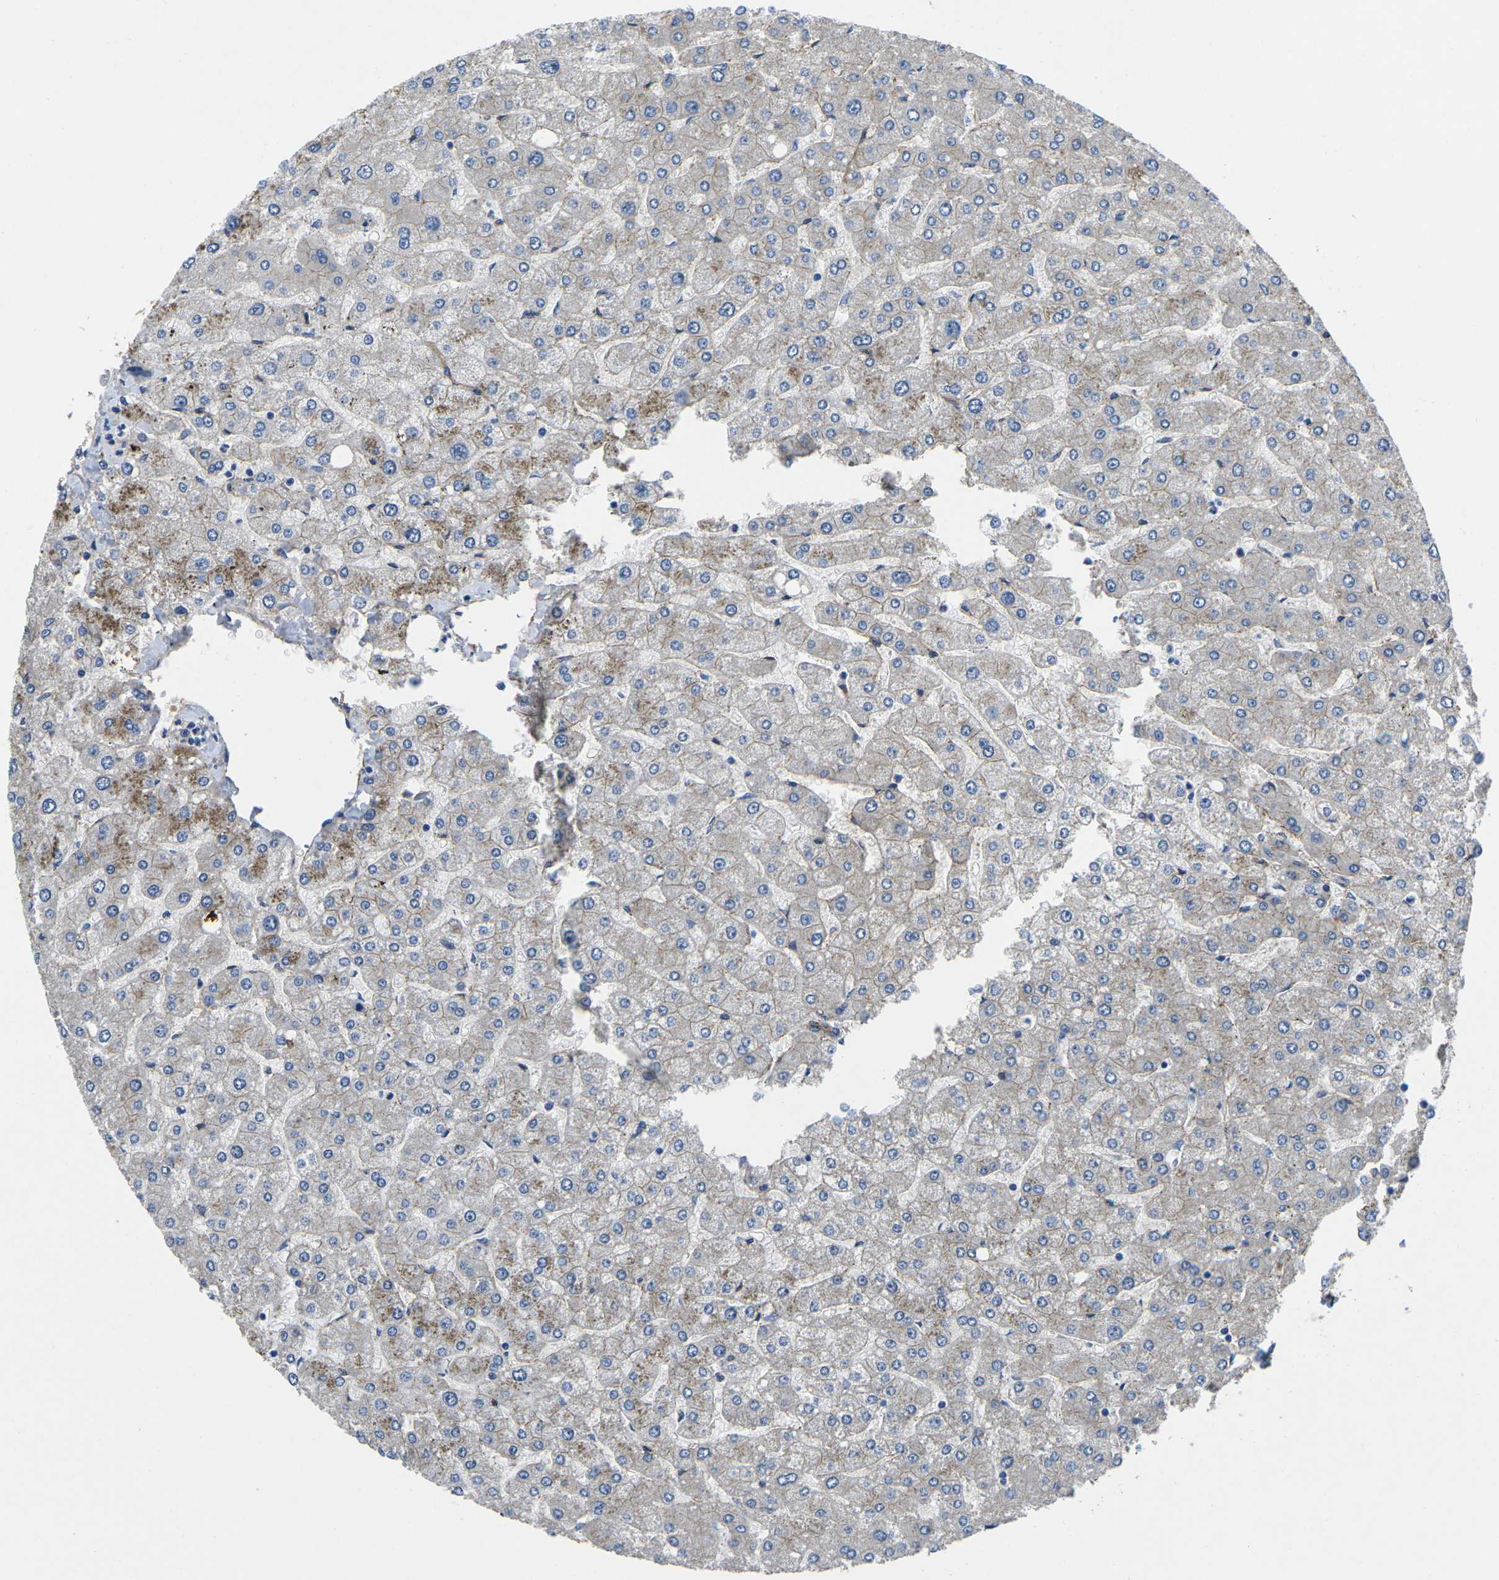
{"staining": {"intensity": "moderate", "quantity": "25%-75%", "location": "cytoplasmic/membranous"}, "tissue": "liver", "cell_type": "Hepatocytes", "image_type": "normal", "snomed": [{"axis": "morphology", "description": "Normal tissue, NOS"}, {"axis": "topography", "description": "Liver"}], "caption": "DAB immunohistochemical staining of unremarkable liver displays moderate cytoplasmic/membranous protein positivity in approximately 25%-75% of hepatocytes.", "gene": "CTNND1", "patient": {"sex": "male", "age": 55}}